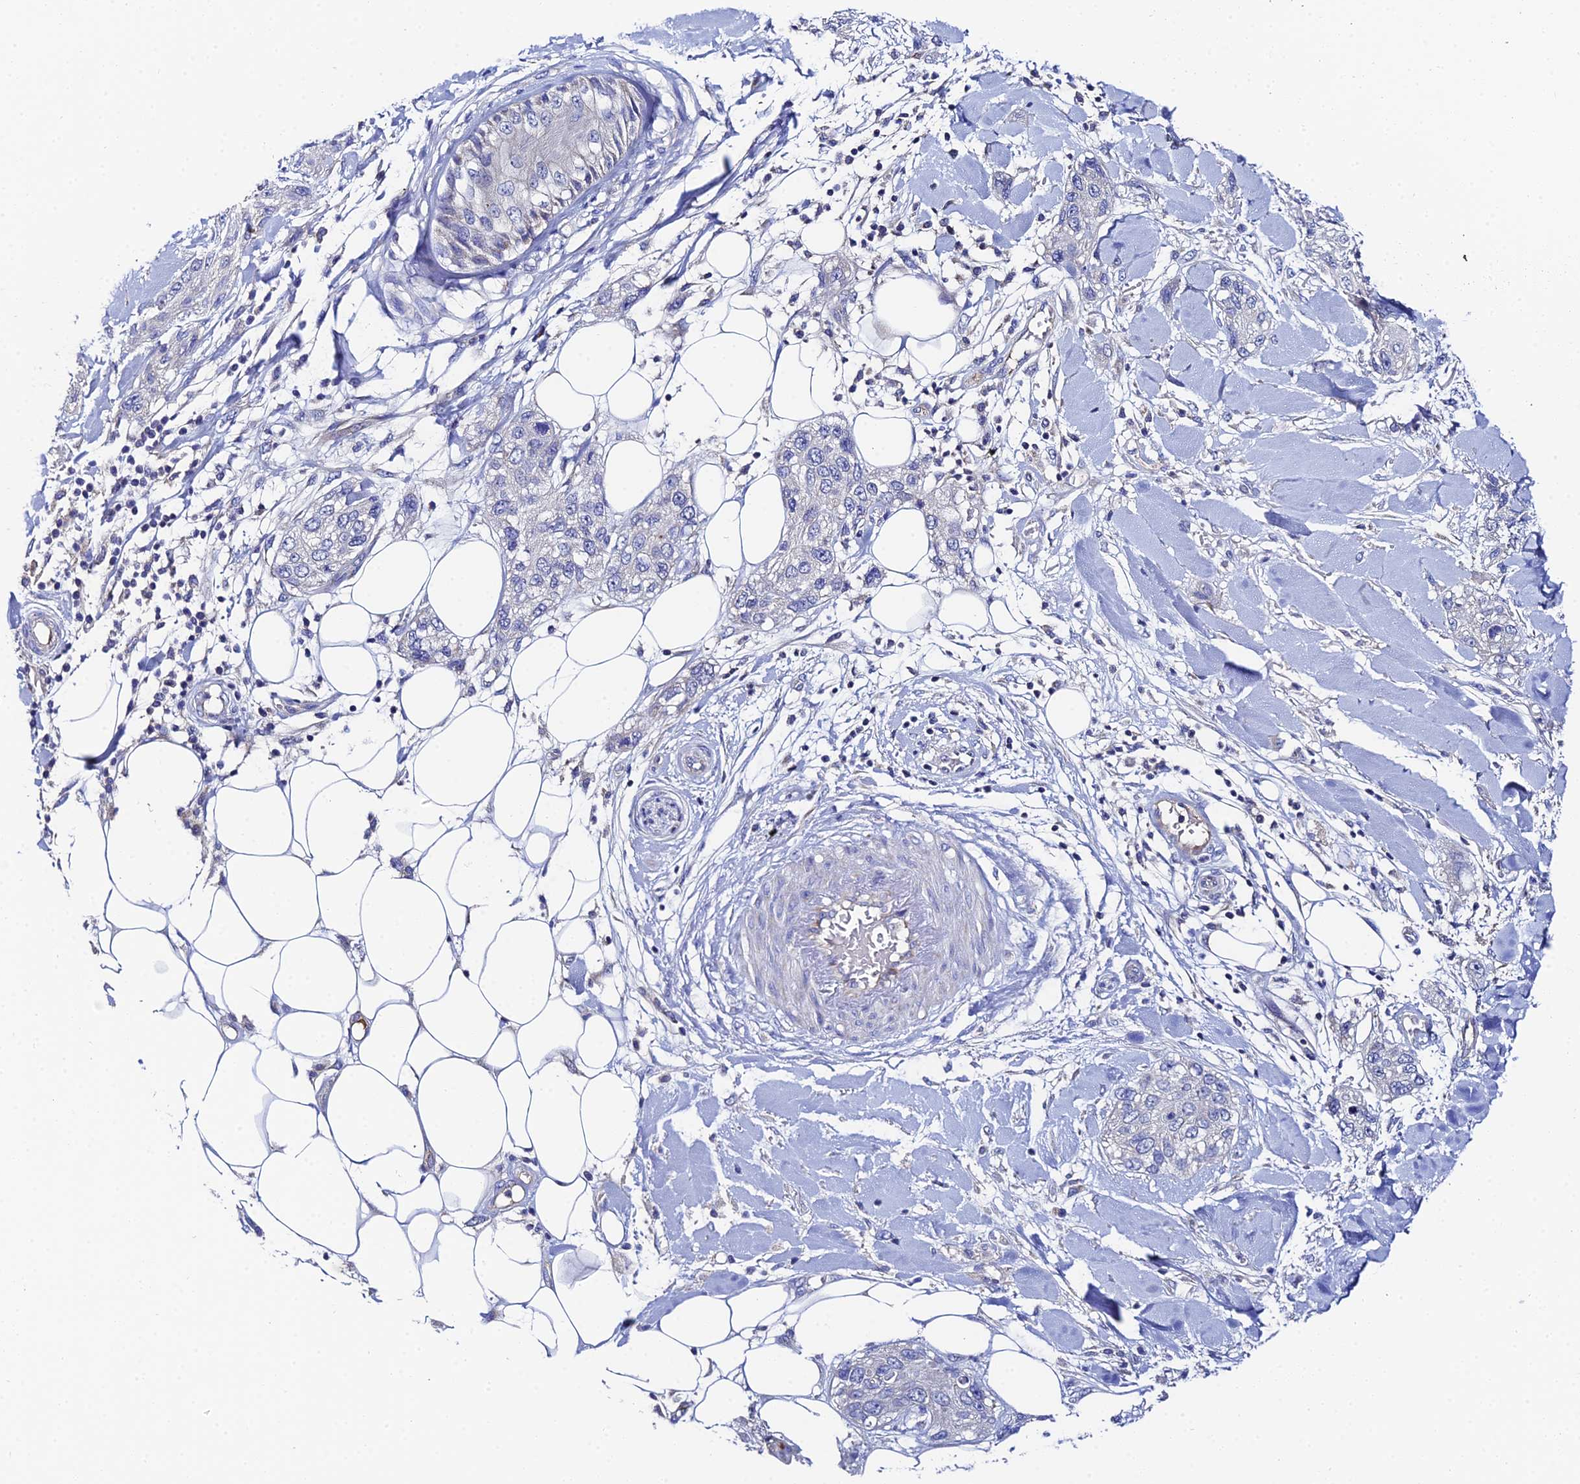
{"staining": {"intensity": "negative", "quantity": "none", "location": "none"}, "tissue": "skin cancer", "cell_type": "Tumor cells", "image_type": "cancer", "snomed": [{"axis": "morphology", "description": "Normal tissue, NOS"}, {"axis": "morphology", "description": "Squamous cell carcinoma, NOS"}, {"axis": "topography", "description": "Skin"}], "caption": "Tumor cells show no significant positivity in skin squamous cell carcinoma.", "gene": "UBE2L3", "patient": {"sex": "male", "age": 72}}